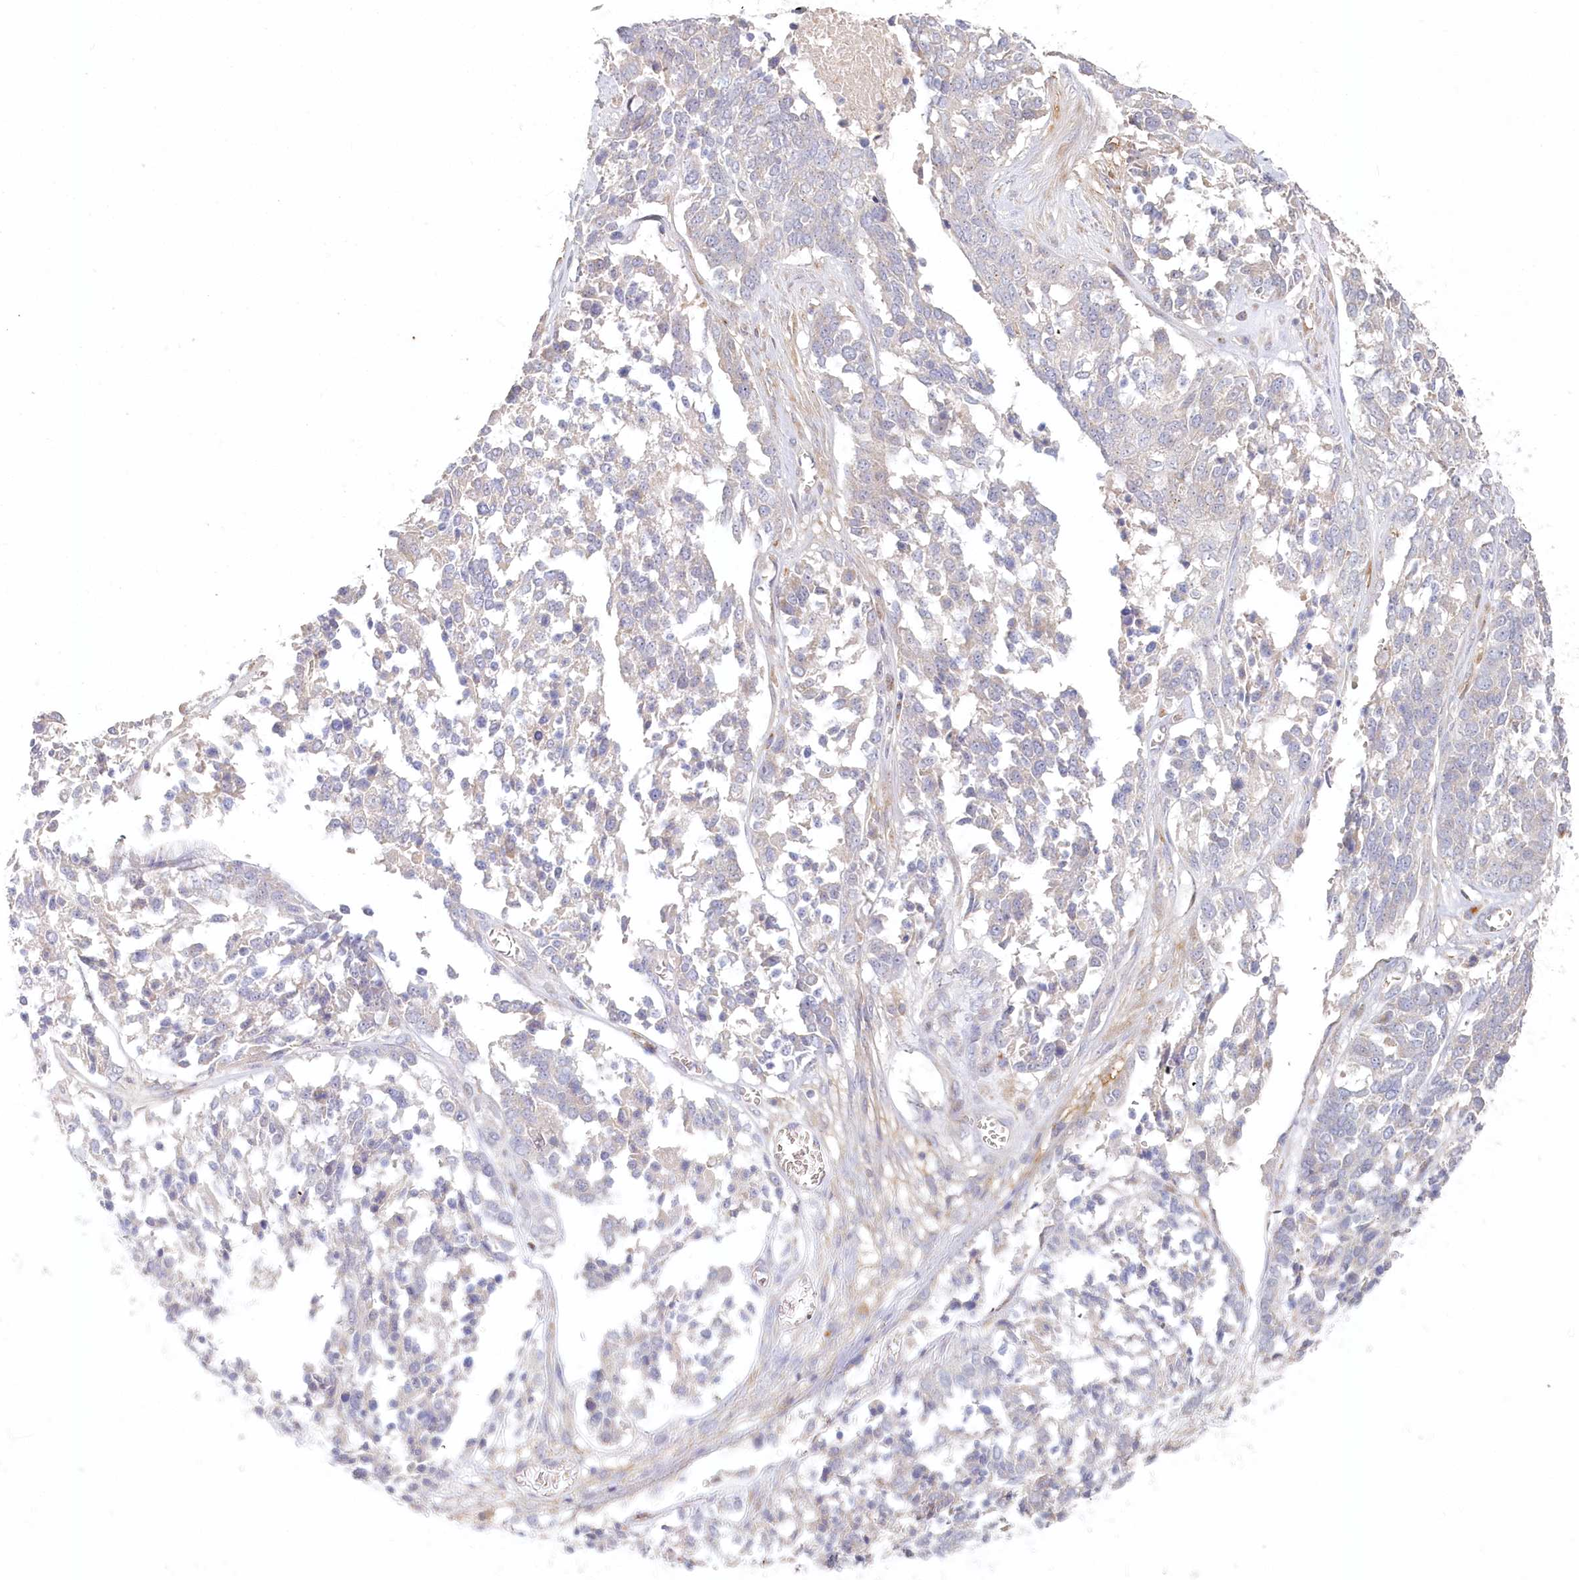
{"staining": {"intensity": "negative", "quantity": "none", "location": "none"}, "tissue": "ovarian cancer", "cell_type": "Tumor cells", "image_type": "cancer", "snomed": [{"axis": "morphology", "description": "Cystadenocarcinoma, serous, NOS"}, {"axis": "topography", "description": "Ovary"}], "caption": "Ovarian cancer was stained to show a protein in brown. There is no significant expression in tumor cells. (DAB IHC, high magnification).", "gene": "VSIG1", "patient": {"sex": "female", "age": 44}}